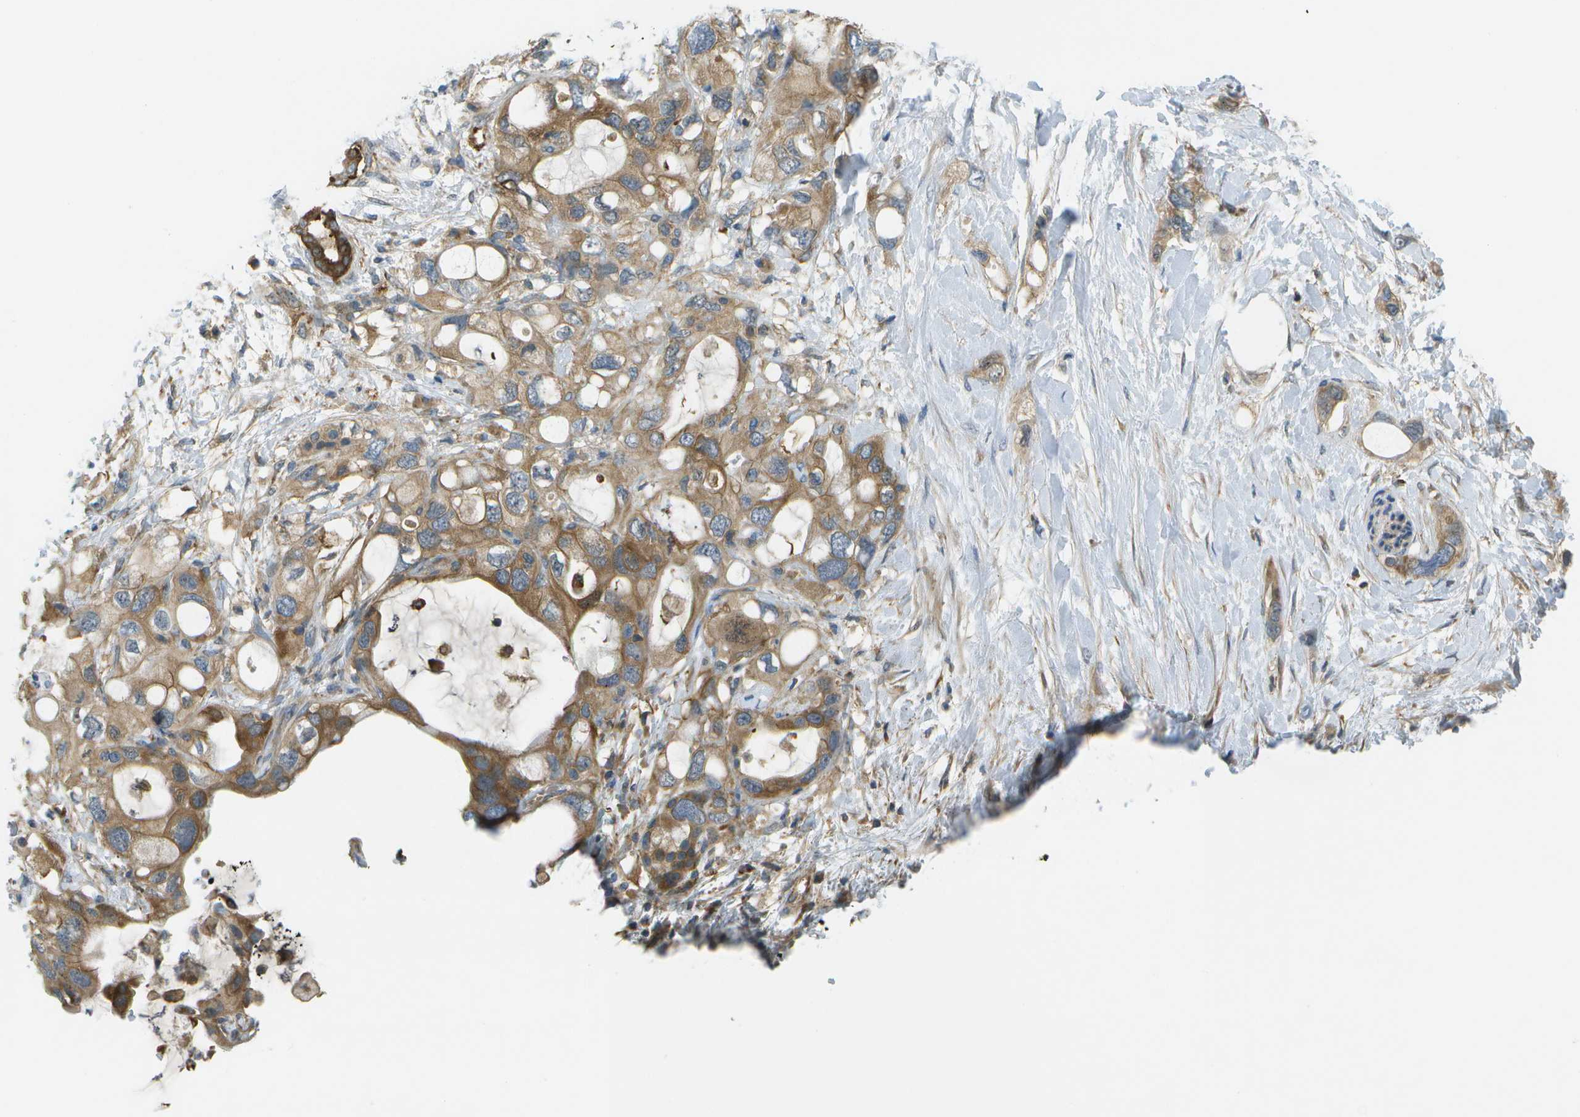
{"staining": {"intensity": "moderate", "quantity": ">75%", "location": "cytoplasmic/membranous"}, "tissue": "pancreatic cancer", "cell_type": "Tumor cells", "image_type": "cancer", "snomed": [{"axis": "morphology", "description": "Adenocarcinoma, NOS"}, {"axis": "topography", "description": "Pancreas"}], "caption": "IHC photomicrograph of adenocarcinoma (pancreatic) stained for a protein (brown), which reveals medium levels of moderate cytoplasmic/membranous staining in approximately >75% of tumor cells.", "gene": "WNK2", "patient": {"sex": "female", "age": 56}}